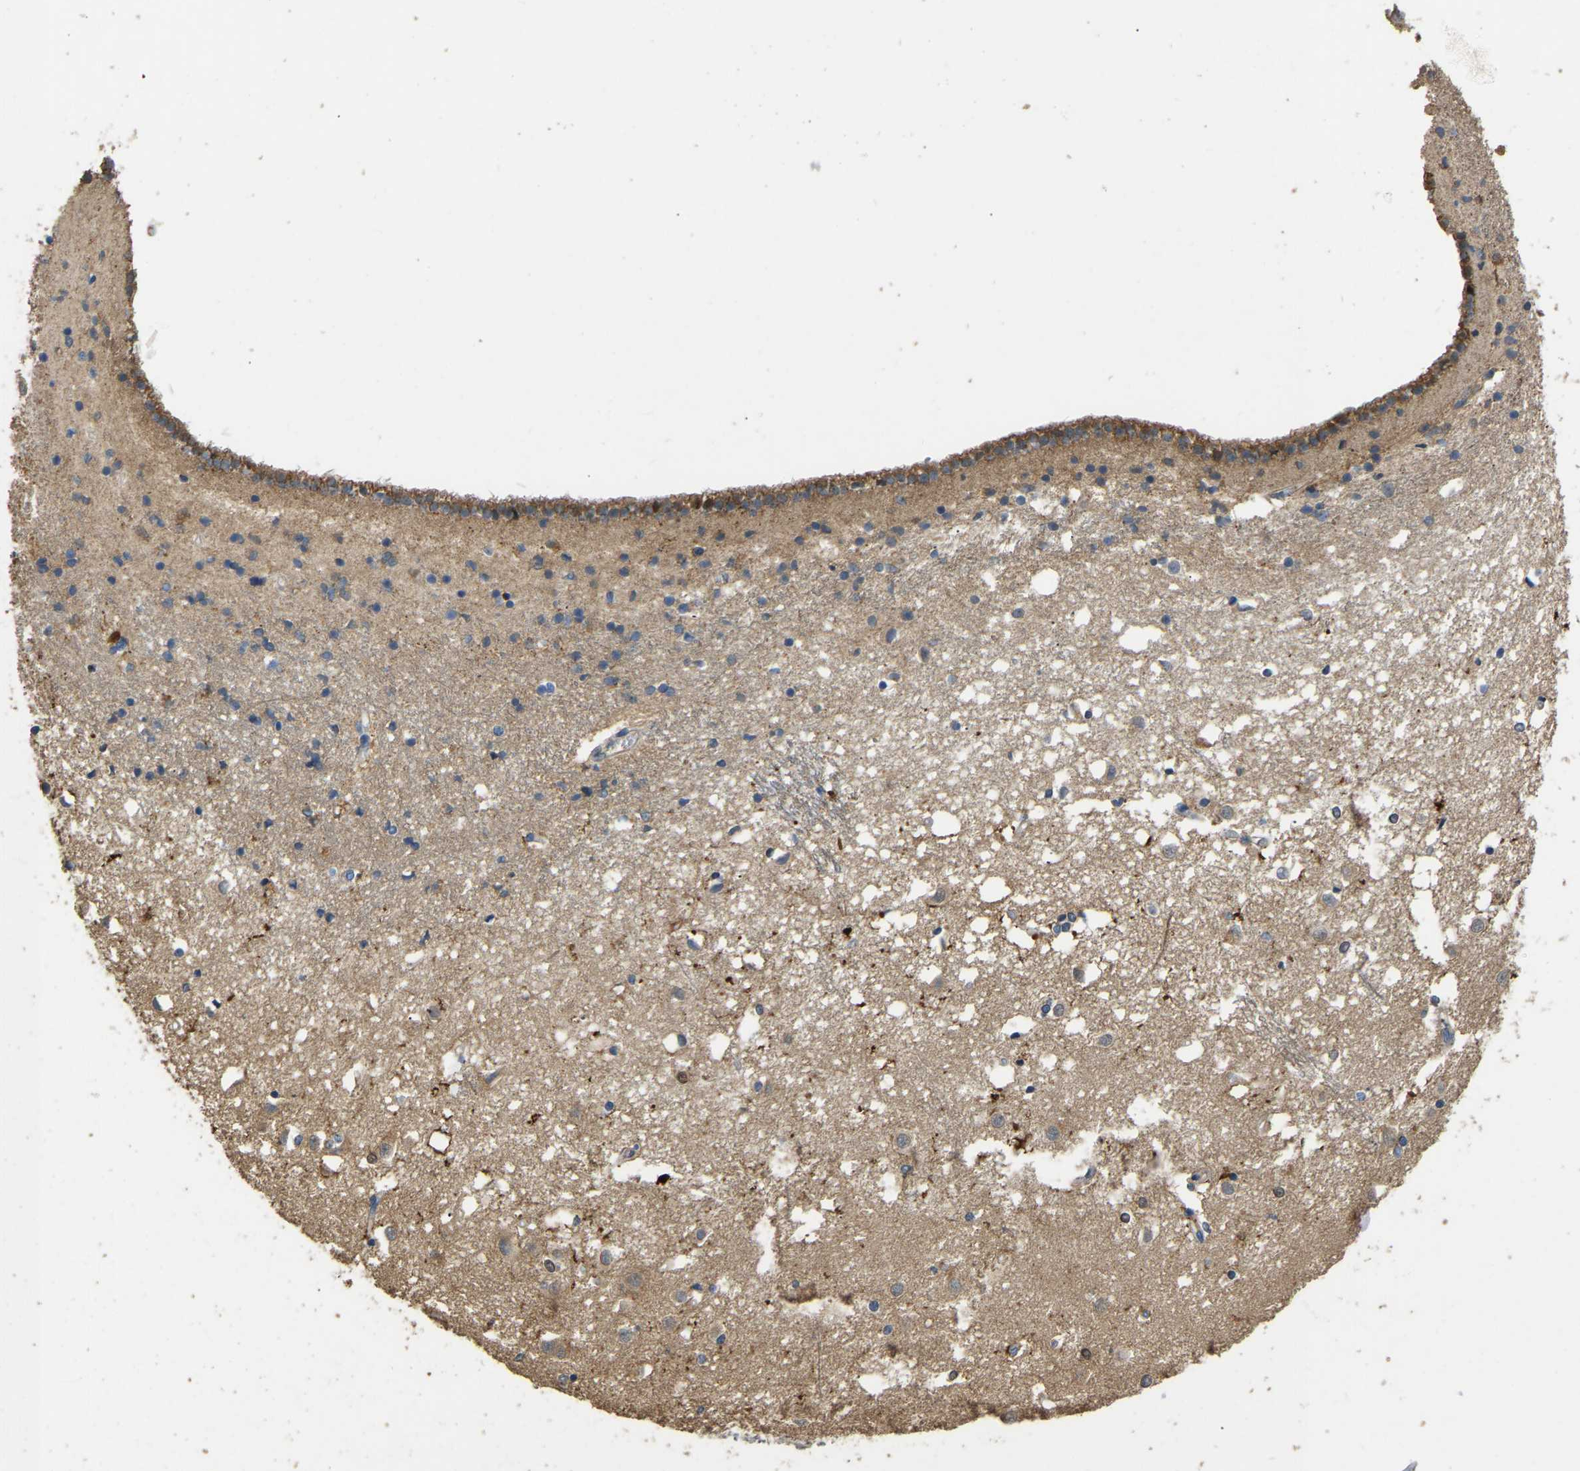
{"staining": {"intensity": "moderate", "quantity": "<25%", "location": "cytoplasmic/membranous"}, "tissue": "caudate", "cell_type": "Glial cells", "image_type": "normal", "snomed": [{"axis": "morphology", "description": "Normal tissue, NOS"}, {"axis": "topography", "description": "Lateral ventricle wall"}], "caption": "Caudate stained for a protein (brown) demonstrates moderate cytoplasmic/membranous positive expression in about <25% of glial cells.", "gene": "TUFM", "patient": {"sex": "male", "age": 45}}